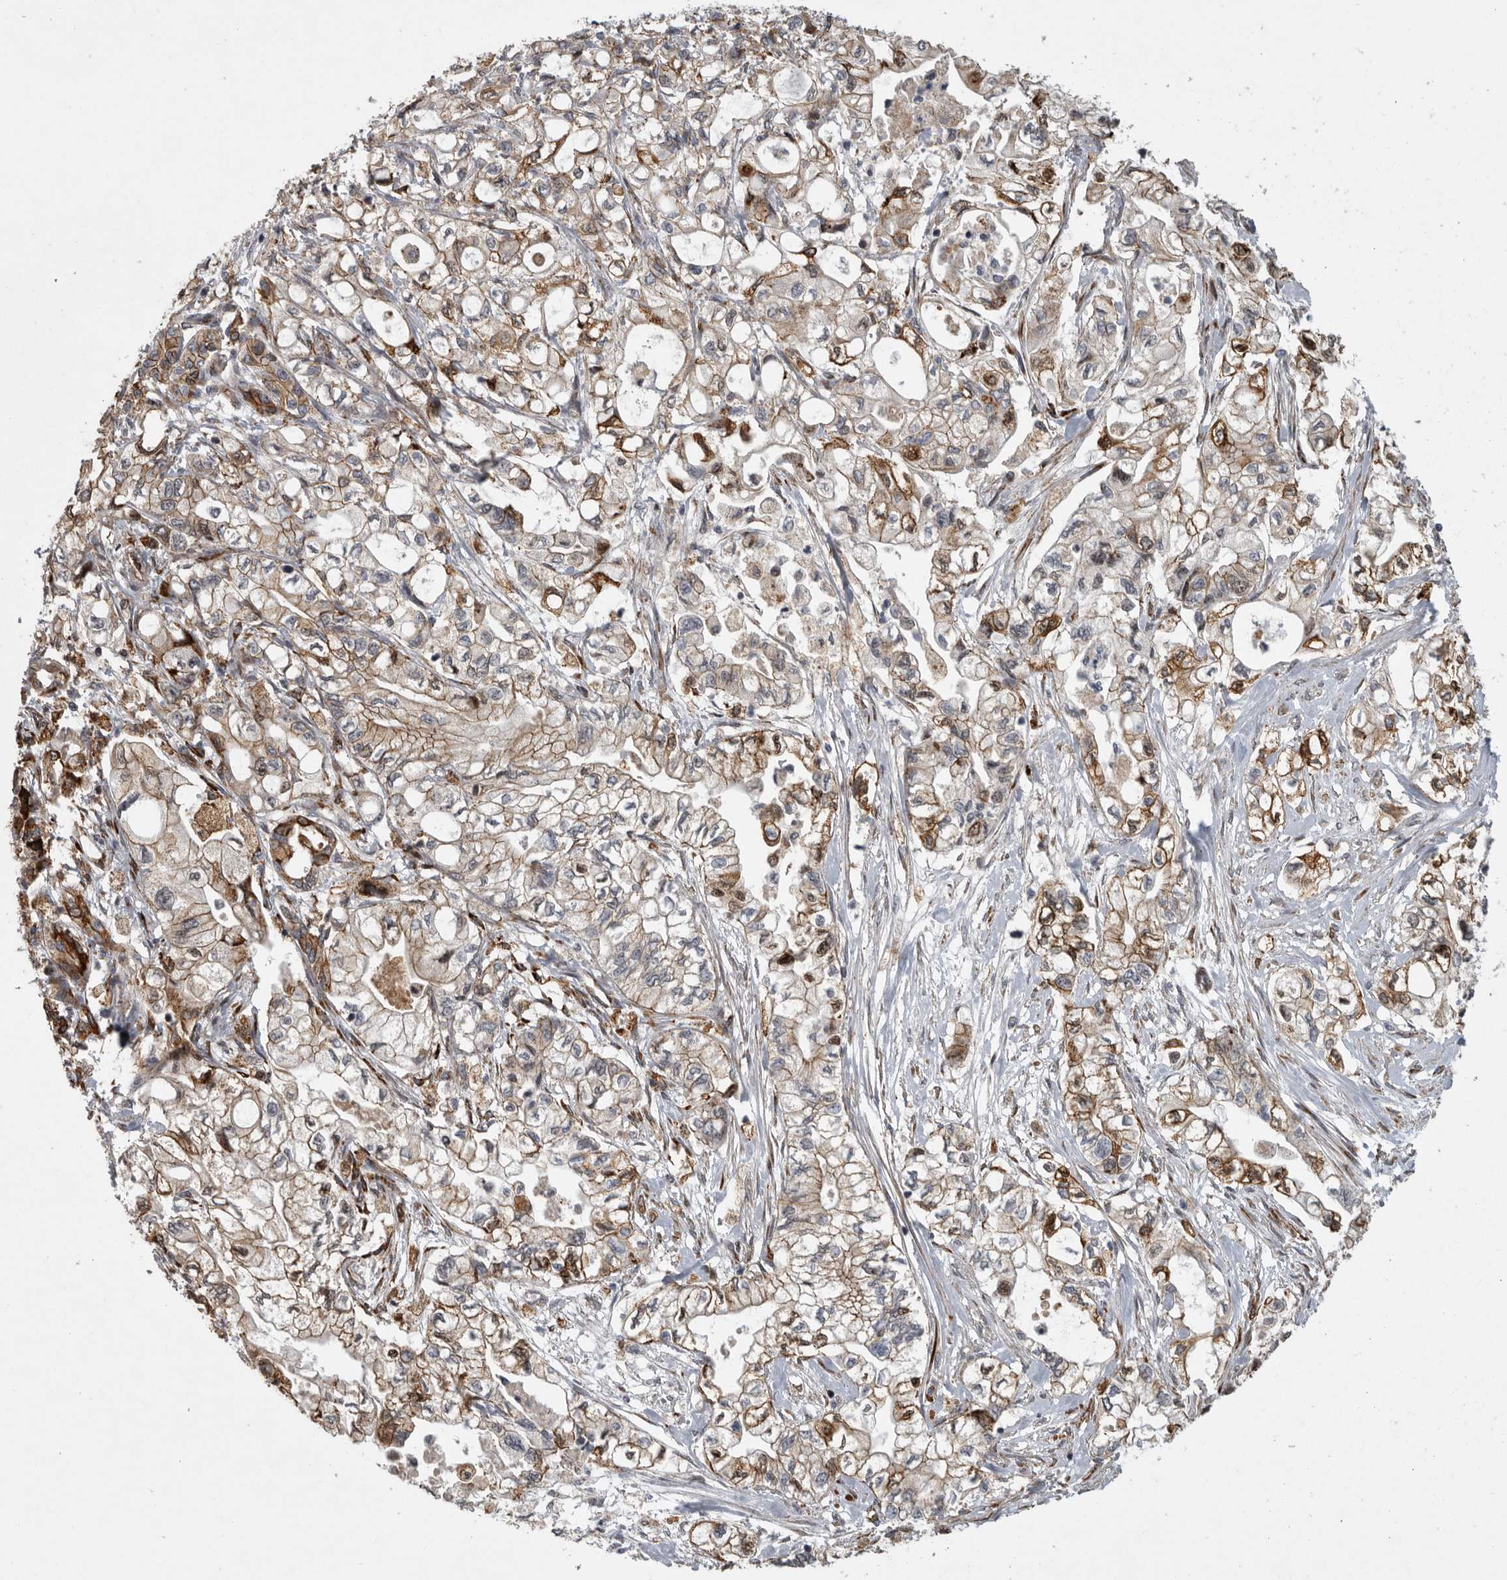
{"staining": {"intensity": "moderate", "quantity": ">75%", "location": "cytoplasmic/membranous"}, "tissue": "pancreatic cancer", "cell_type": "Tumor cells", "image_type": "cancer", "snomed": [{"axis": "morphology", "description": "Adenocarcinoma, NOS"}, {"axis": "topography", "description": "Pancreas"}], "caption": "Brown immunohistochemical staining in human pancreatic cancer demonstrates moderate cytoplasmic/membranous positivity in approximately >75% of tumor cells.", "gene": "MPDZ", "patient": {"sex": "male", "age": 79}}